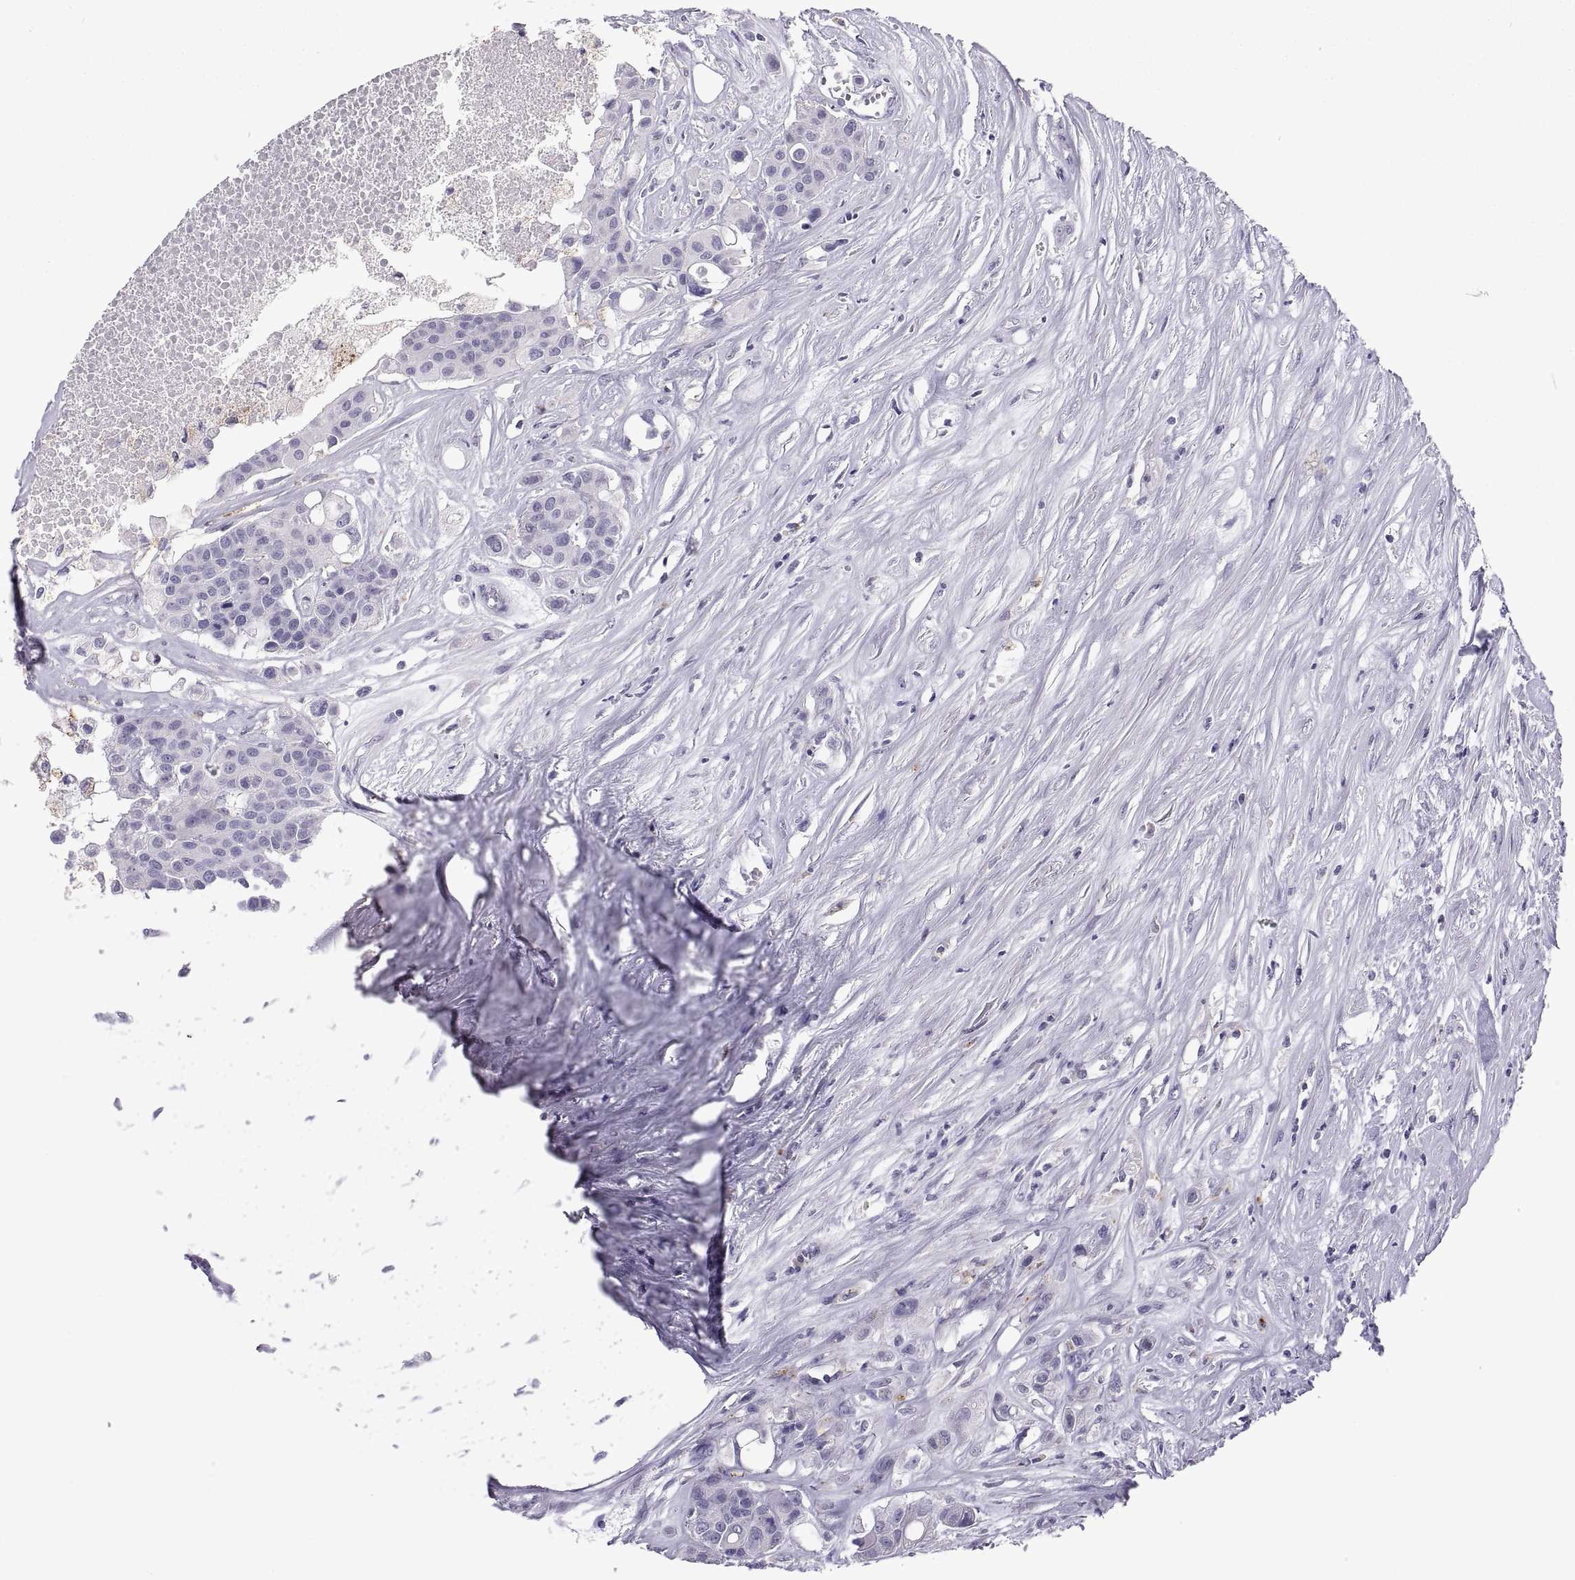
{"staining": {"intensity": "negative", "quantity": "none", "location": "none"}, "tissue": "carcinoid", "cell_type": "Tumor cells", "image_type": "cancer", "snomed": [{"axis": "morphology", "description": "Carcinoid, malignant, NOS"}, {"axis": "topography", "description": "Colon"}], "caption": "IHC photomicrograph of neoplastic tissue: malignant carcinoid stained with DAB shows no significant protein staining in tumor cells.", "gene": "RGS19", "patient": {"sex": "male", "age": 81}}